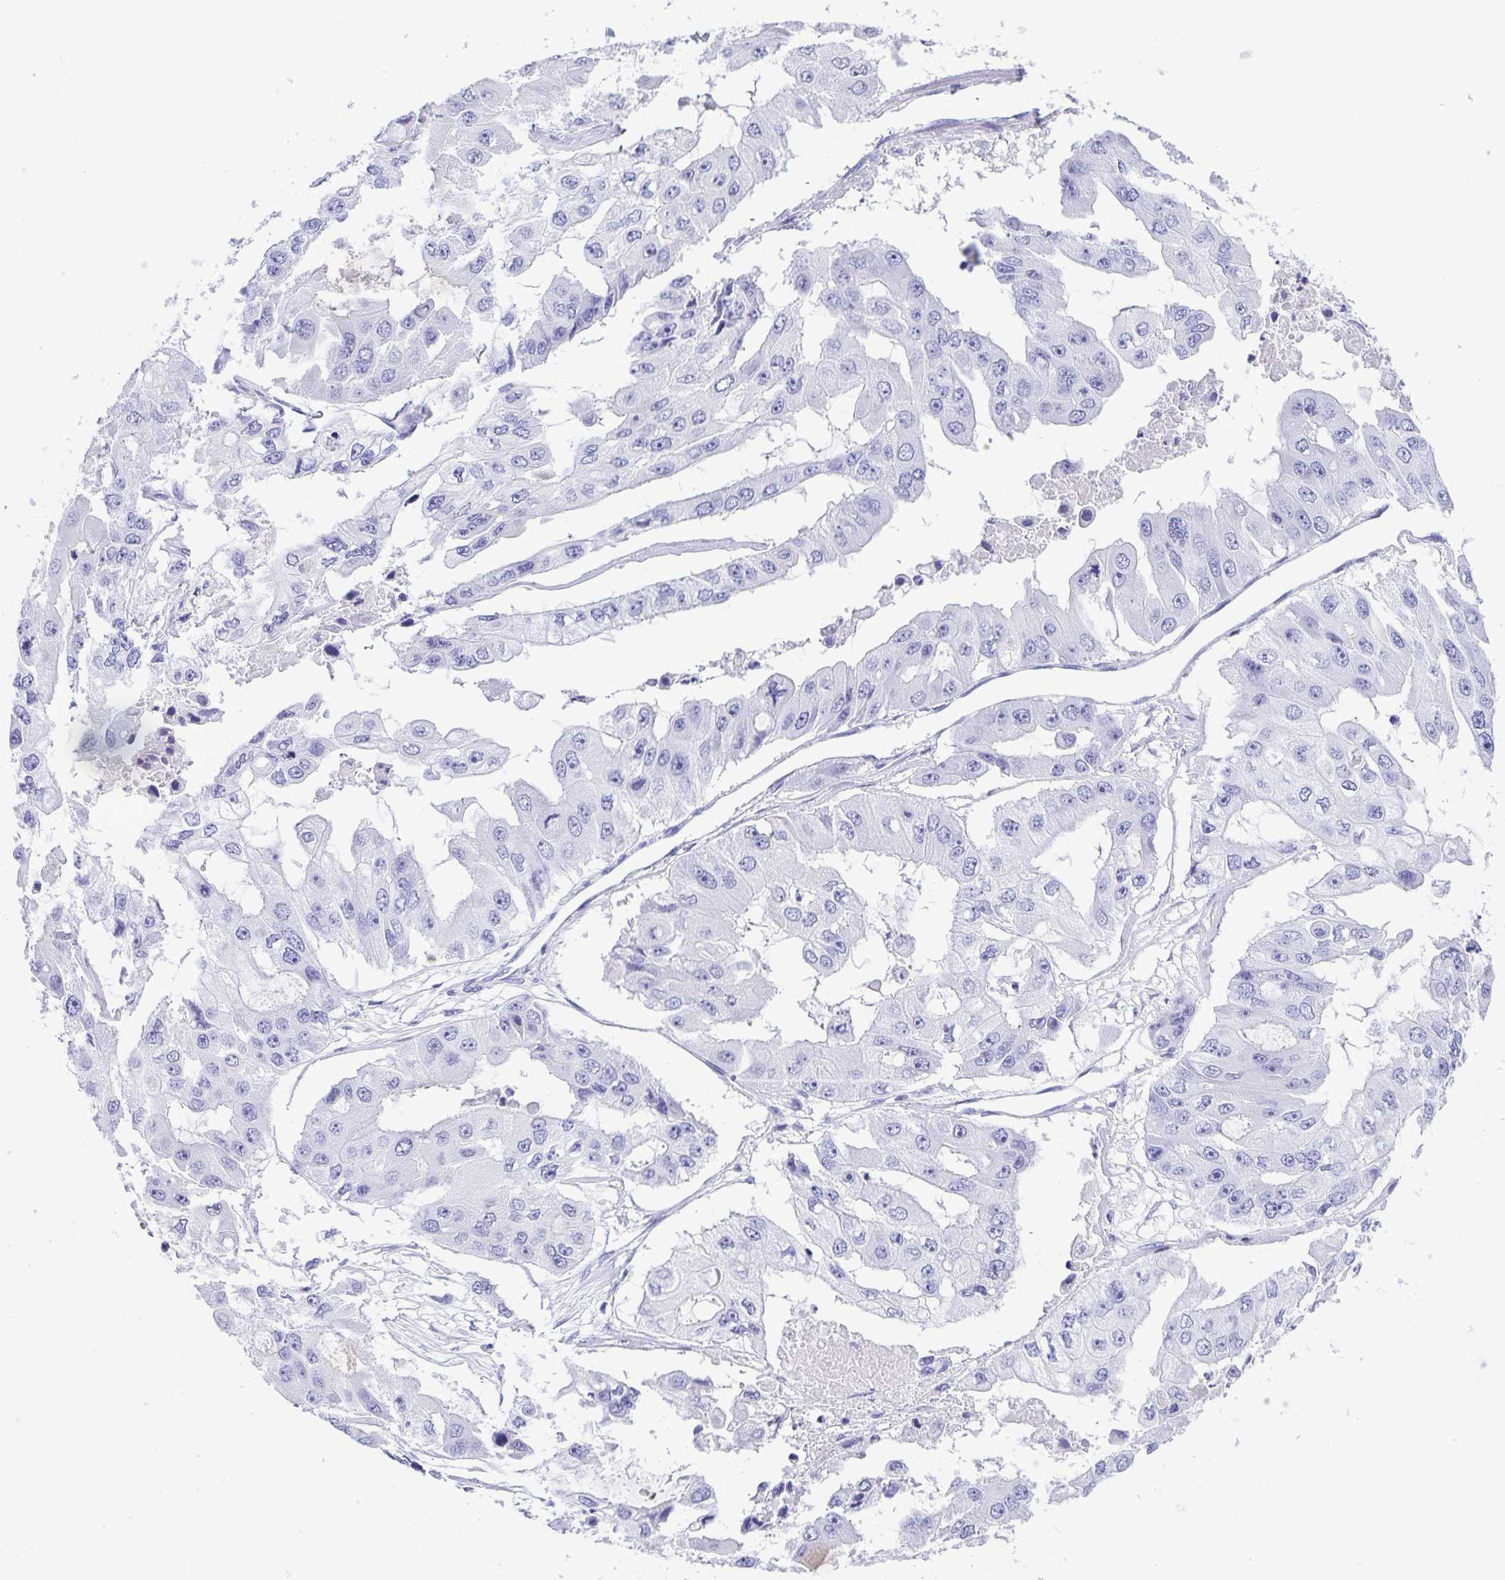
{"staining": {"intensity": "negative", "quantity": "none", "location": "none"}, "tissue": "ovarian cancer", "cell_type": "Tumor cells", "image_type": "cancer", "snomed": [{"axis": "morphology", "description": "Cystadenocarcinoma, serous, NOS"}, {"axis": "topography", "description": "Ovary"}], "caption": "Tumor cells show no significant staining in serous cystadenocarcinoma (ovarian).", "gene": "UBQLN3", "patient": {"sex": "female", "age": 56}}